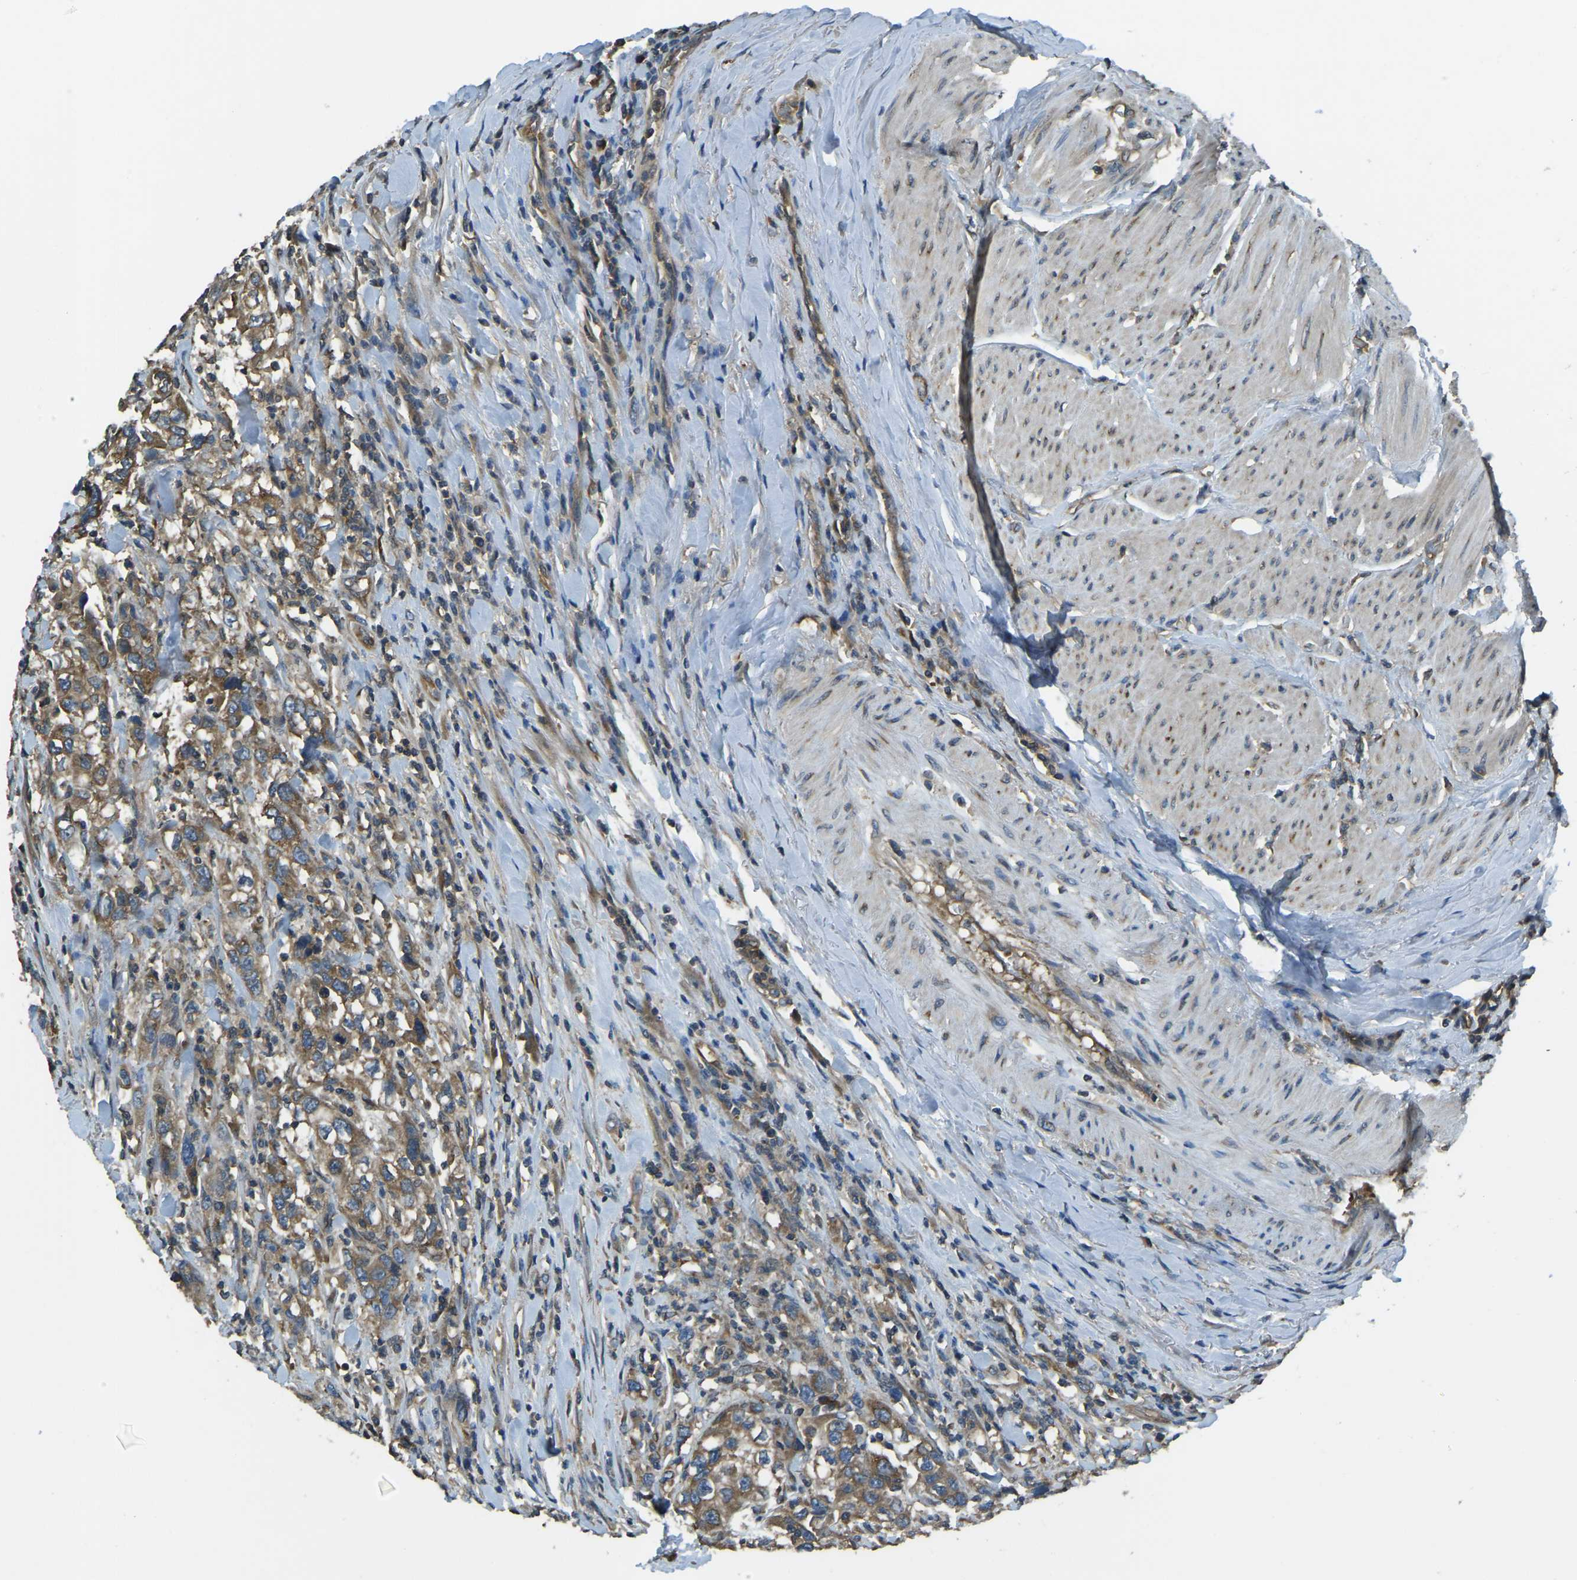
{"staining": {"intensity": "moderate", "quantity": ">75%", "location": "cytoplasmic/membranous"}, "tissue": "urothelial cancer", "cell_type": "Tumor cells", "image_type": "cancer", "snomed": [{"axis": "morphology", "description": "Urothelial carcinoma, High grade"}, {"axis": "topography", "description": "Urinary bladder"}], "caption": "A medium amount of moderate cytoplasmic/membranous expression is present in about >75% of tumor cells in urothelial carcinoma (high-grade) tissue.", "gene": "AIMP1", "patient": {"sex": "female", "age": 80}}